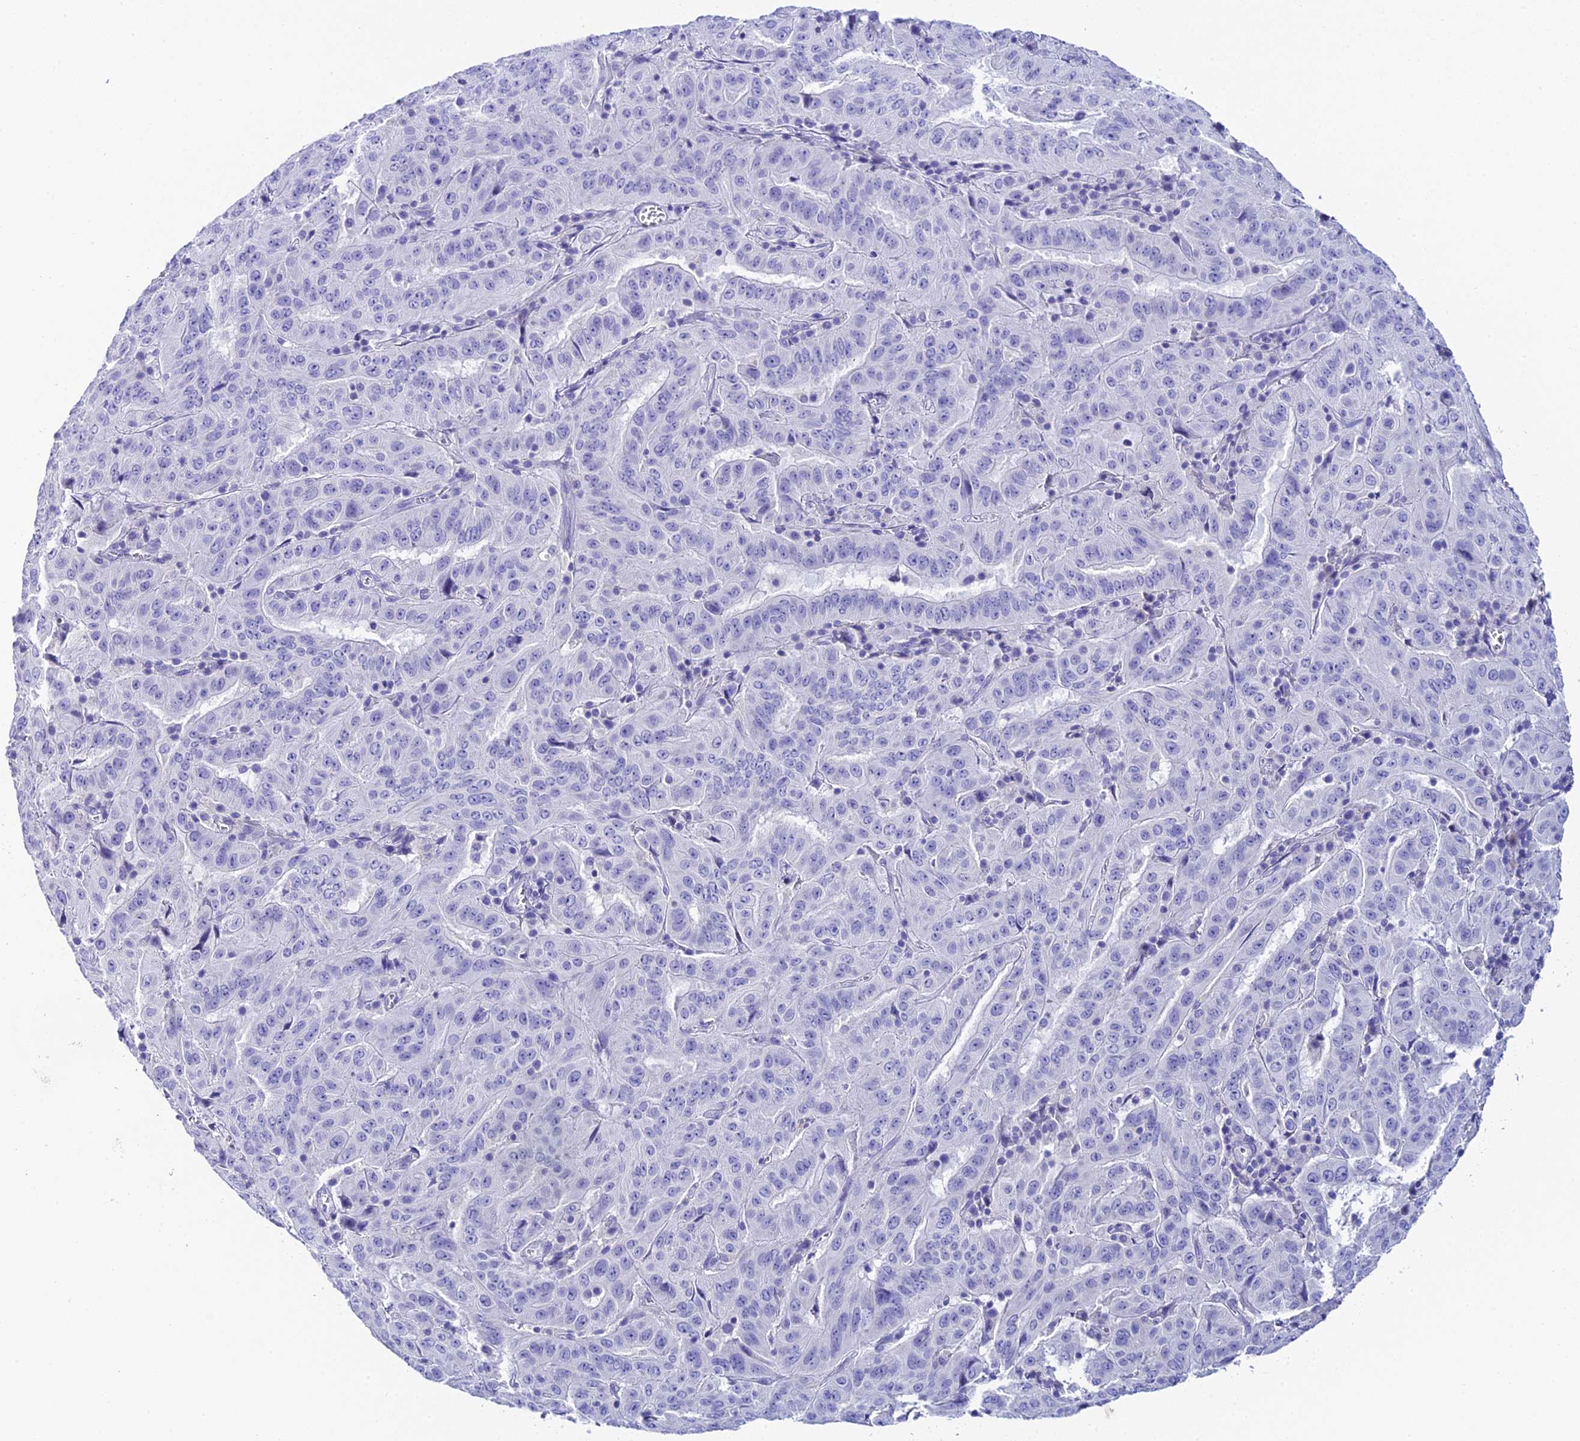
{"staining": {"intensity": "negative", "quantity": "none", "location": "none"}, "tissue": "pancreatic cancer", "cell_type": "Tumor cells", "image_type": "cancer", "snomed": [{"axis": "morphology", "description": "Adenocarcinoma, NOS"}, {"axis": "topography", "description": "Pancreas"}], "caption": "Immunohistochemical staining of pancreatic adenocarcinoma displays no significant expression in tumor cells.", "gene": "C12orf29", "patient": {"sex": "male", "age": 63}}